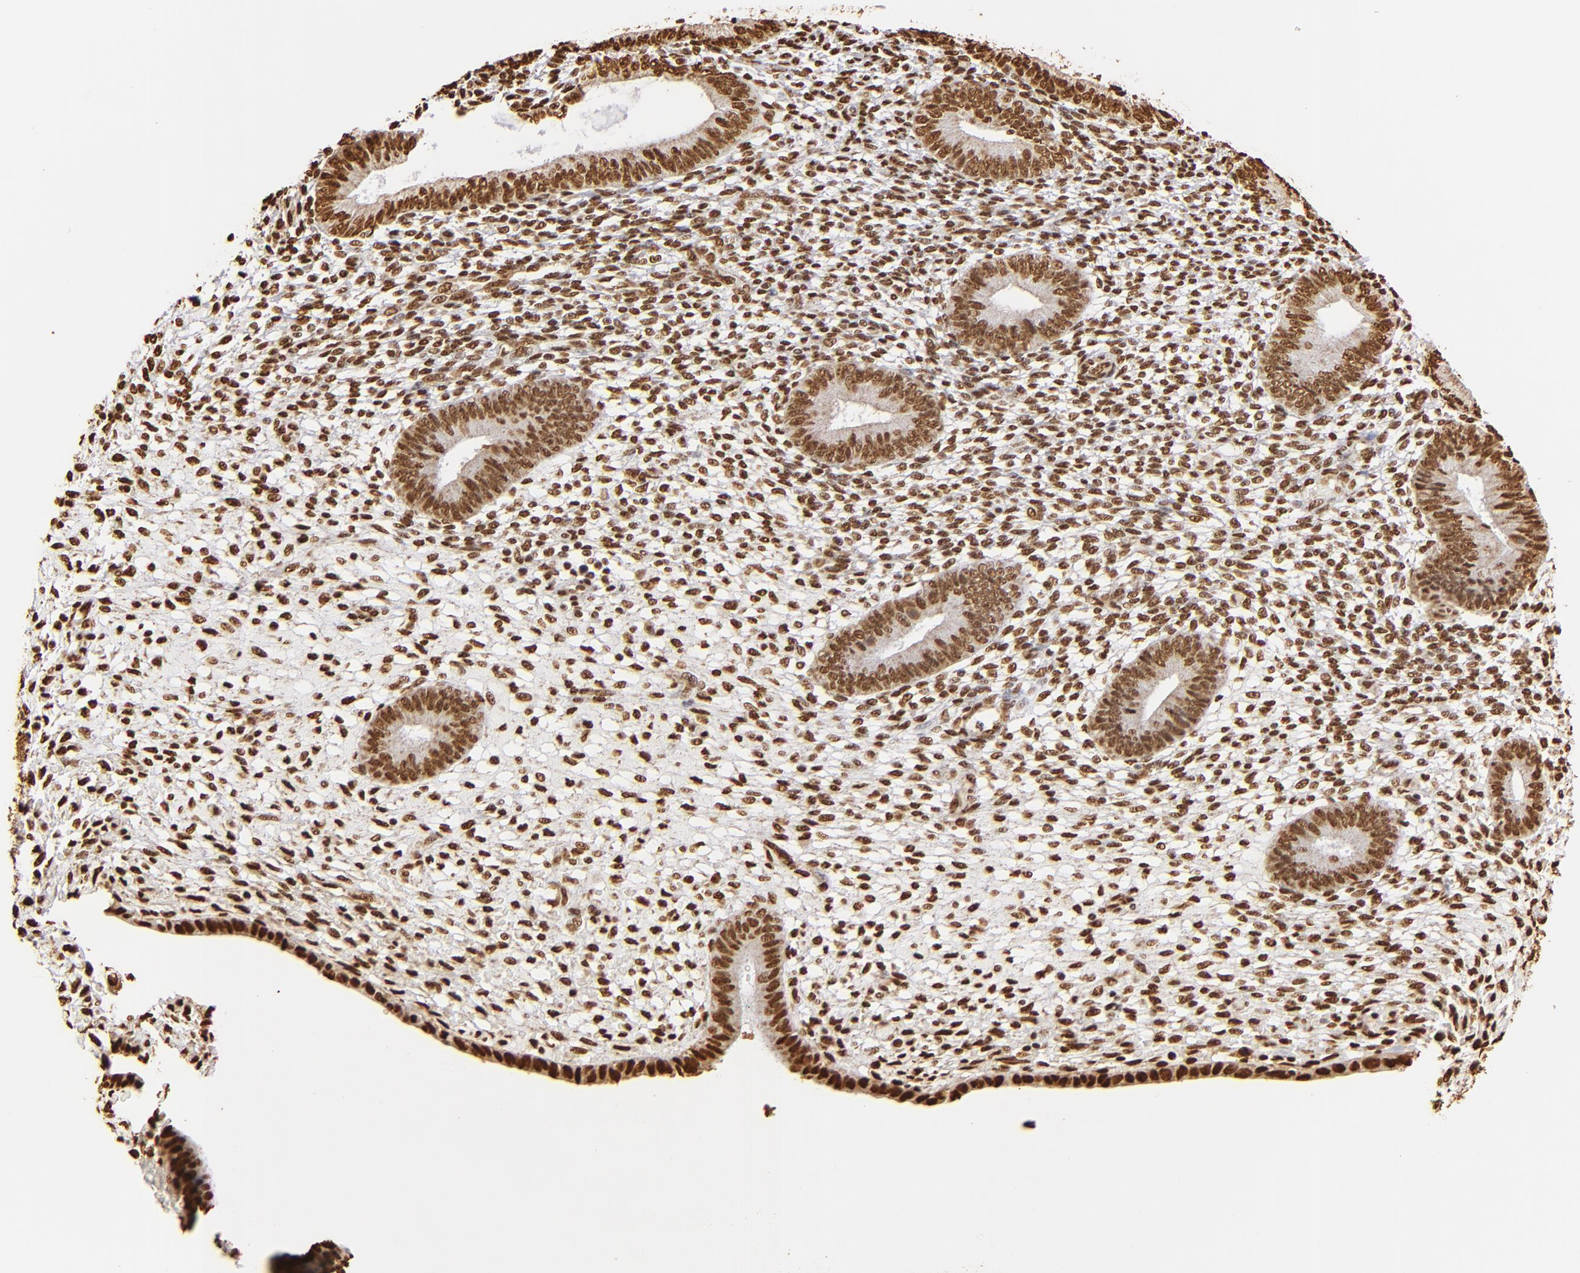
{"staining": {"intensity": "strong", "quantity": ">75%", "location": "nuclear"}, "tissue": "endometrium", "cell_type": "Cells in endometrial stroma", "image_type": "normal", "snomed": [{"axis": "morphology", "description": "Normal tissue, NOS"}, {"axis": "topography", "description": "Endometrium"}], "caption": "DAB immunohistochemical staining of normal endometrium reveals strong nuclear protein expression in approximately >75% of cells in endometrial stroma.", "gene": "ILF3", "patient": {"sex": "female", "age": 42}}